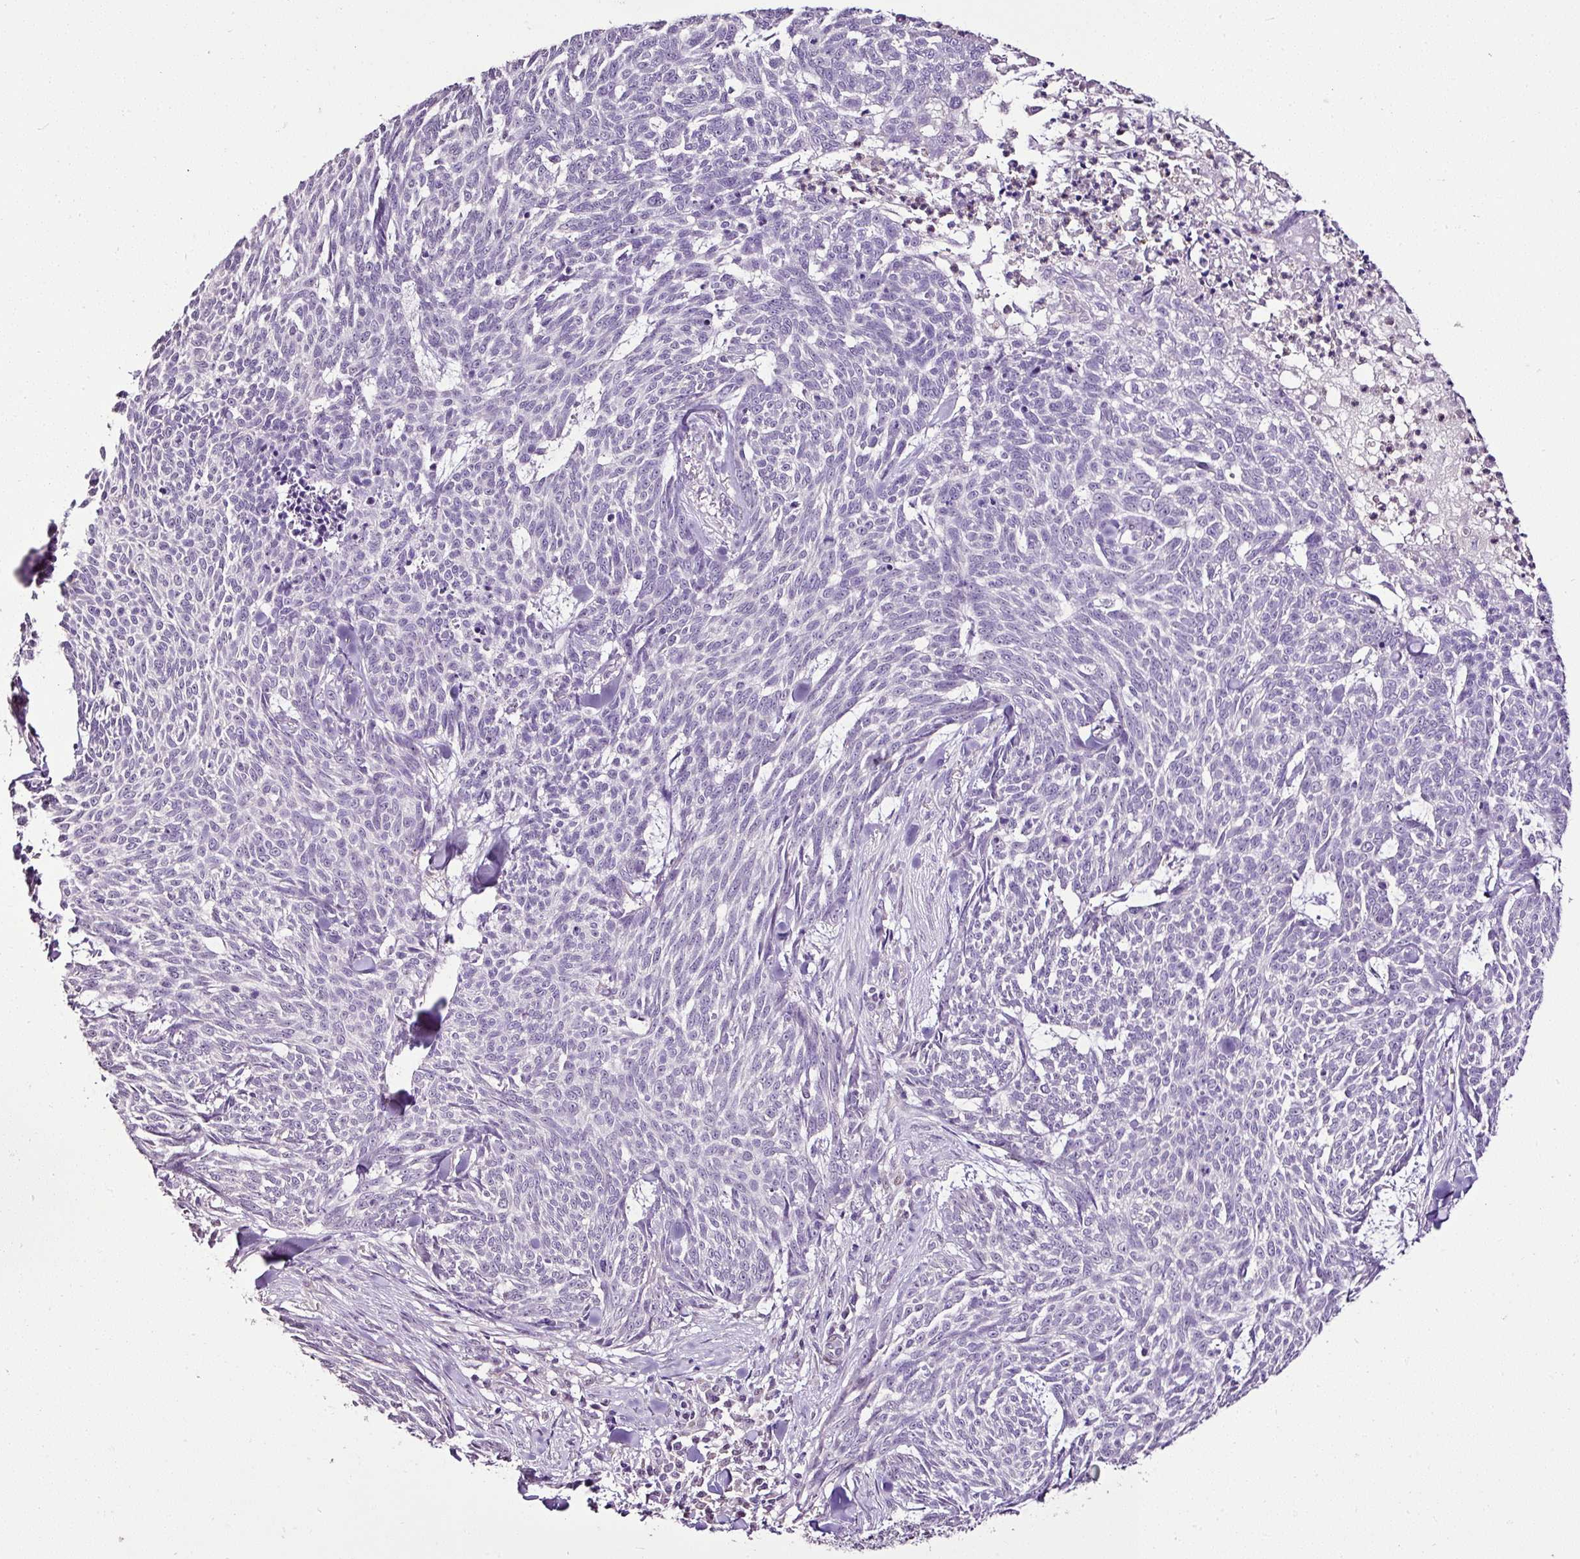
{"staining": {"intensity": "negative", "quantity": "none", "location": "none"}, "tissue": "skin cancer", "cell_type": "Tumor cells", "image_type": "cancer", "snomed": [{"axis": "morphology", "description": "Basal cell carcinoma"}, {"axis": "topography", "description": "Skin"}], "caption": "This is an IHC image of skin basal cell carcinoma. There is no staining in tumor cells.", "gene": "ESR1", "patient": {"sex": "female", "age": 93}}